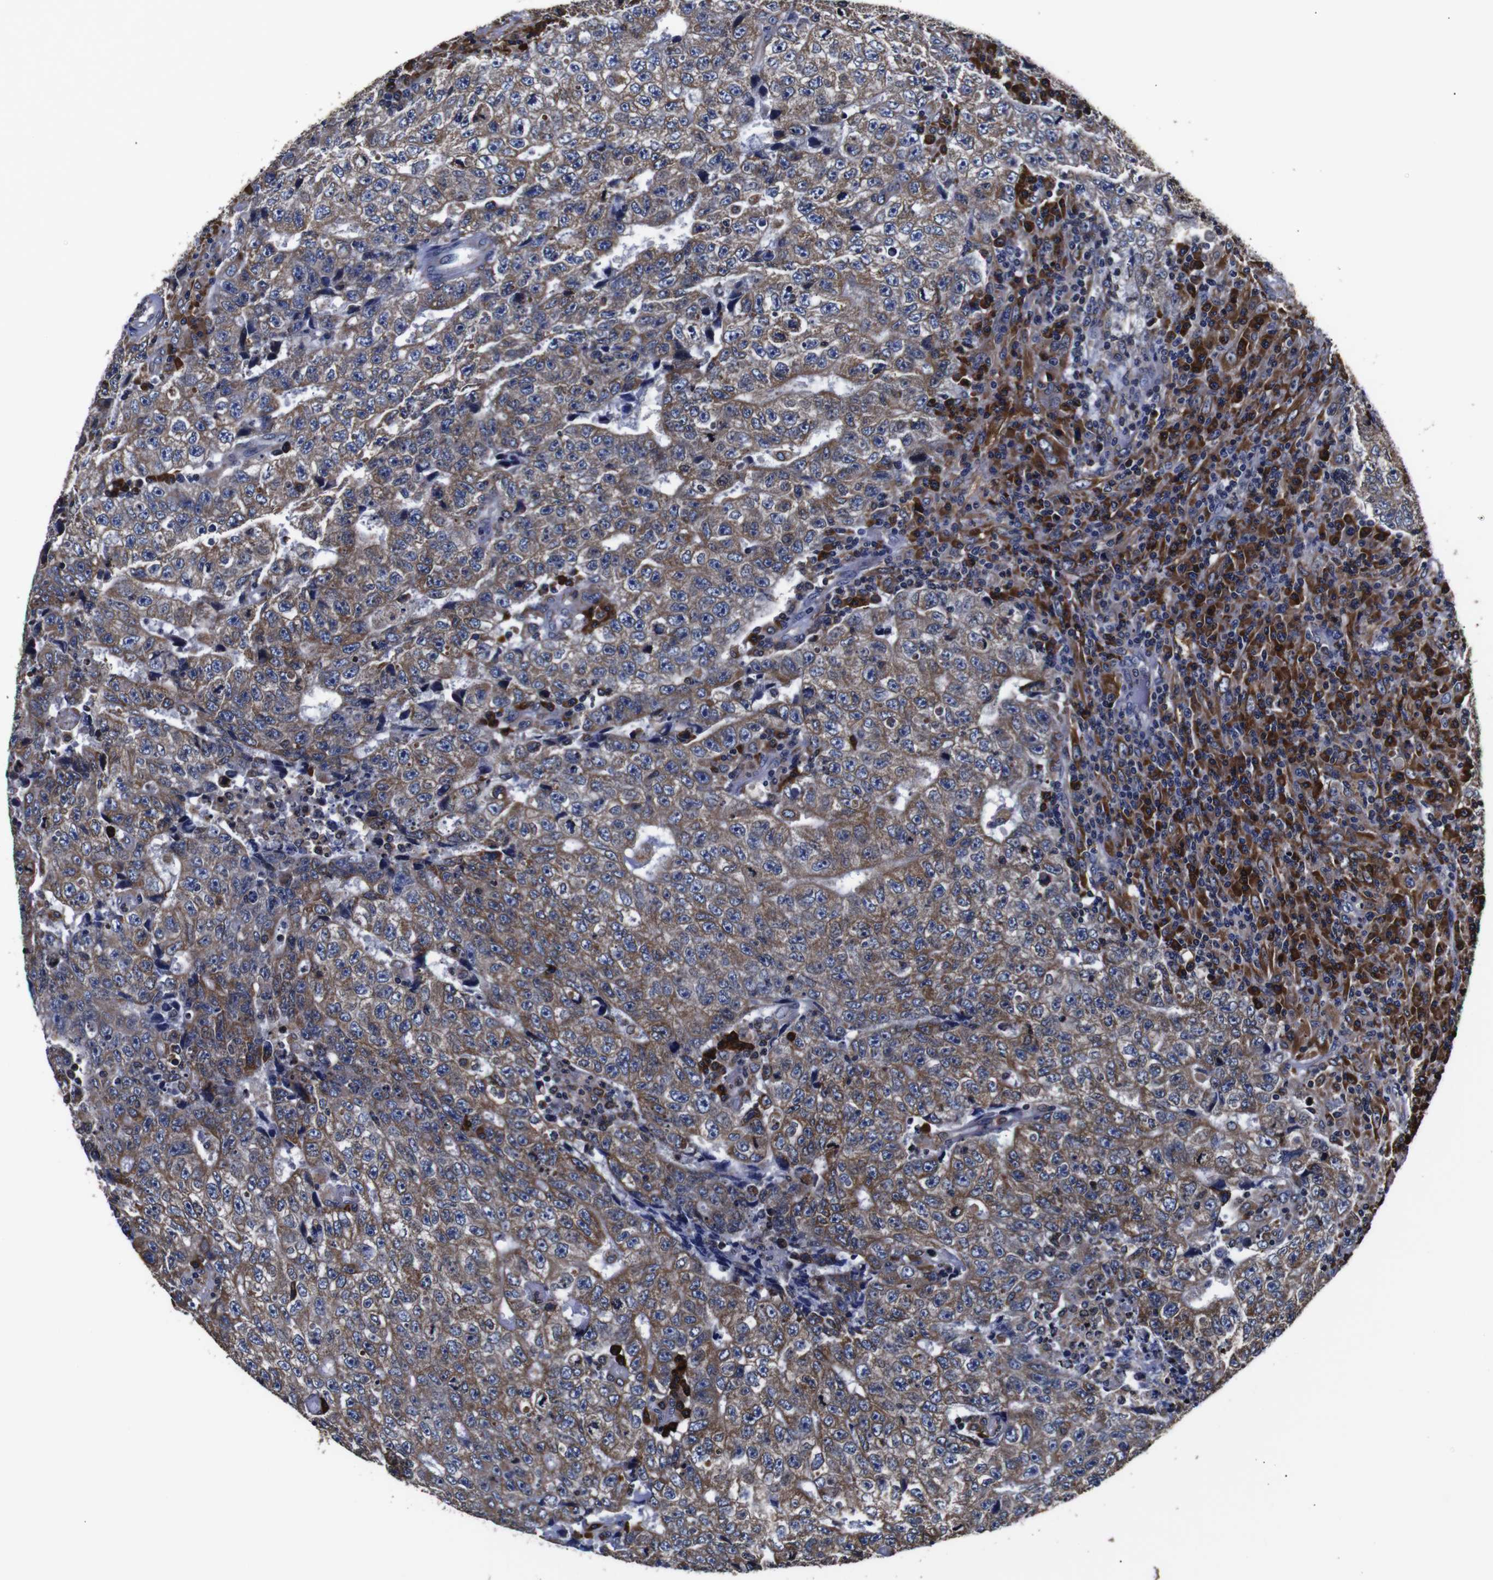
{"staining": {"intensity": "moderate", "quantity": ">75%", "location": "cytoplasmic/membranous"}, "tissue": "testis cancer", "cell_type": "Tumor cells", "image_type": "cancer", "snomed": [{"axis": "morphology", "description": "Necrosis, NOS"}, {"axis": "morphology", "description": "Carcinoma, Embryonal, NOS"}, {"axis": "topography", "description": "Testis"}], "caption": "Immunohistochemical staining of human testis embryonal carcinoma exhibits medium levels of moderate cytoplasmic/membranous protein positivity in approximately >75% of tumor cells. Immunohistochemistry stains the protein of interest in brown and the nuclei are stained blue.", "gene": "PPIB", "patient": {"sex": "male", "age": 19}}